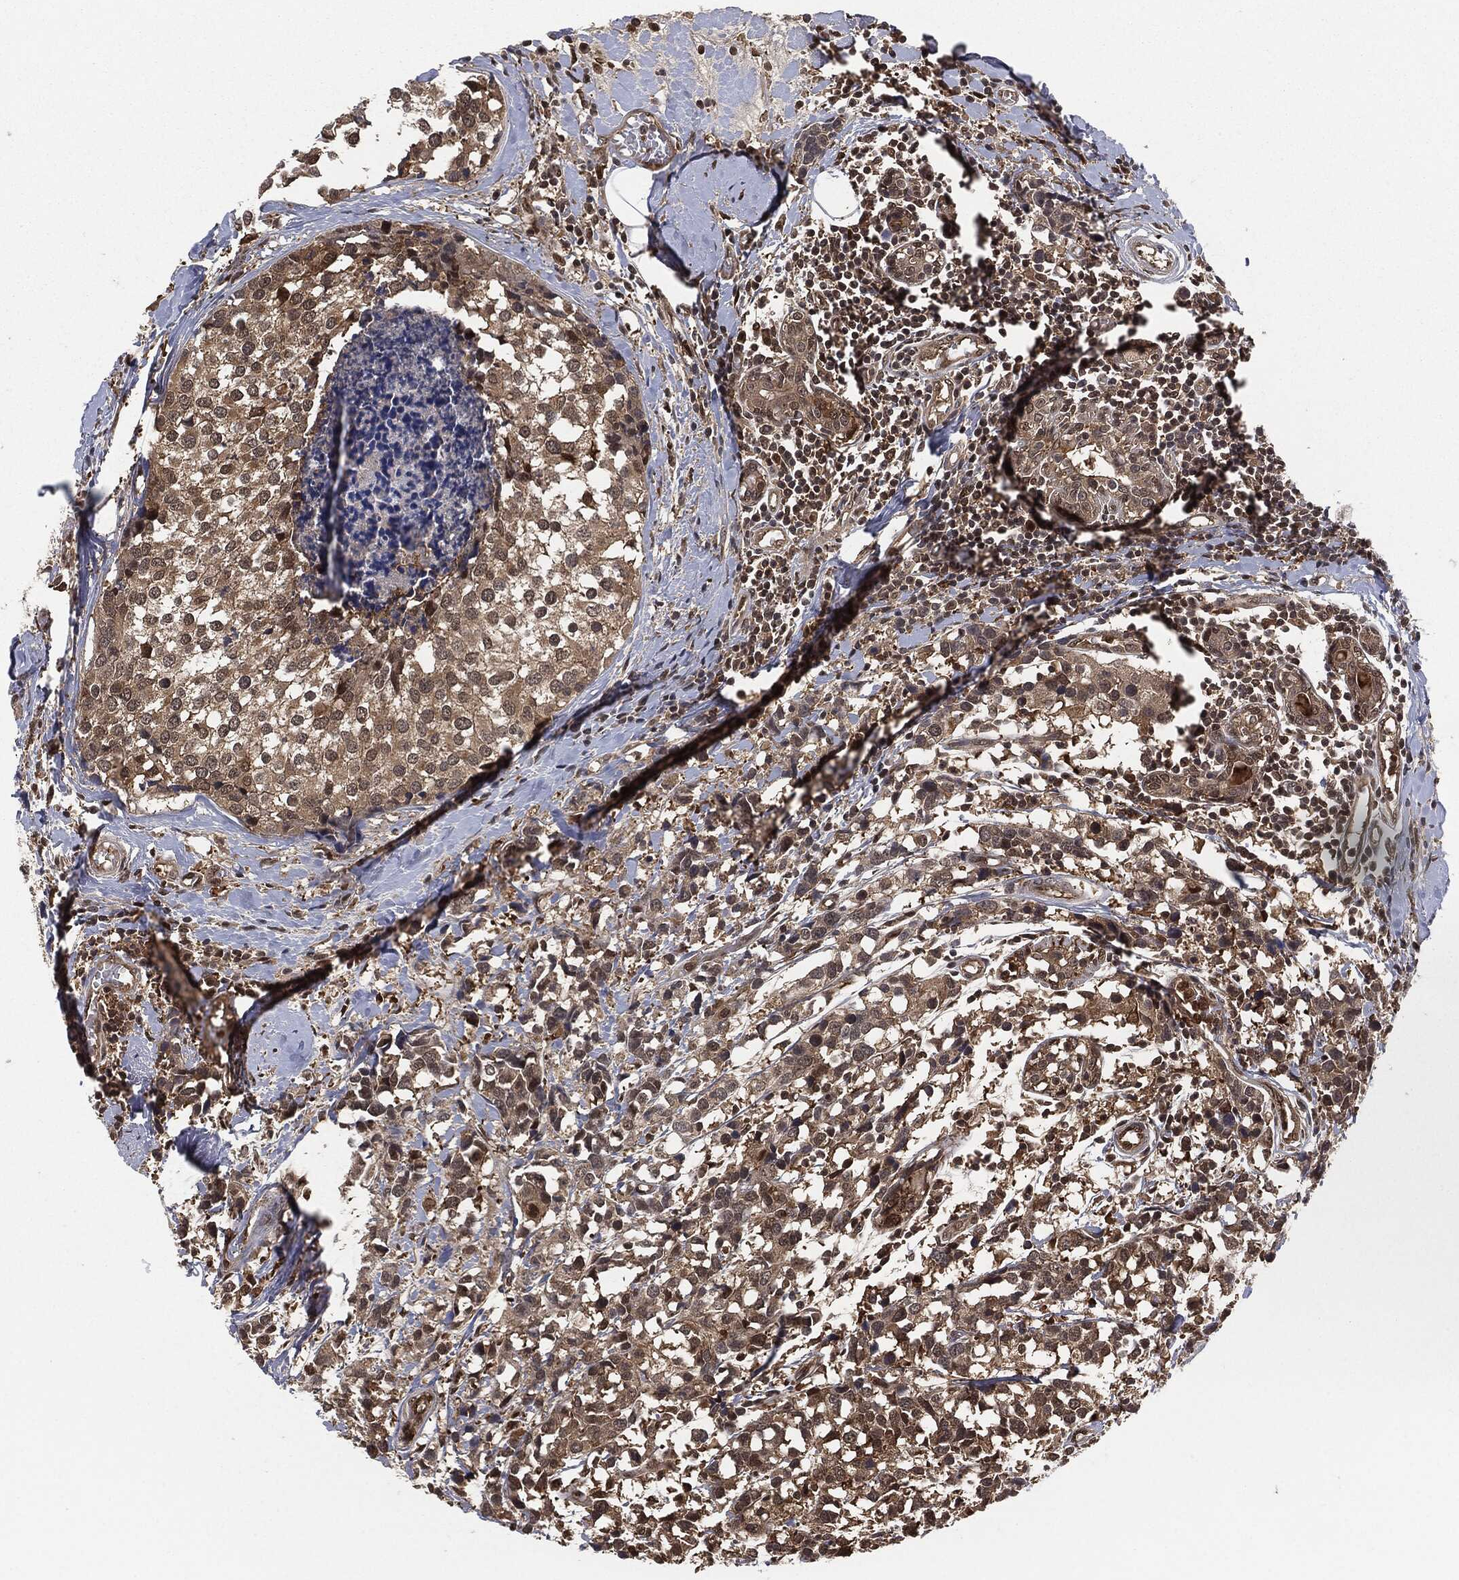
{"staining": {"intensity": "weak", "quantity": ">75%", "location": "cytoplasmic/membranous"}, "tissue": "breast cancer", "cell_type": "Tumor cells", "image_type": "cancer", "snomed": [{"axis": "morphology", "description": "Lobular carcinoma"}, {"axis": "topography", "description": "Breast"}], "caption": "A micrograph of human breast cancer (lobular carcinoma) stained for a protein reveals weak cytoplasmic/membranous brown staining in tumor cells.", "gene": "CAPRIN2", "patient": {"sex": "female", "age": 59}}